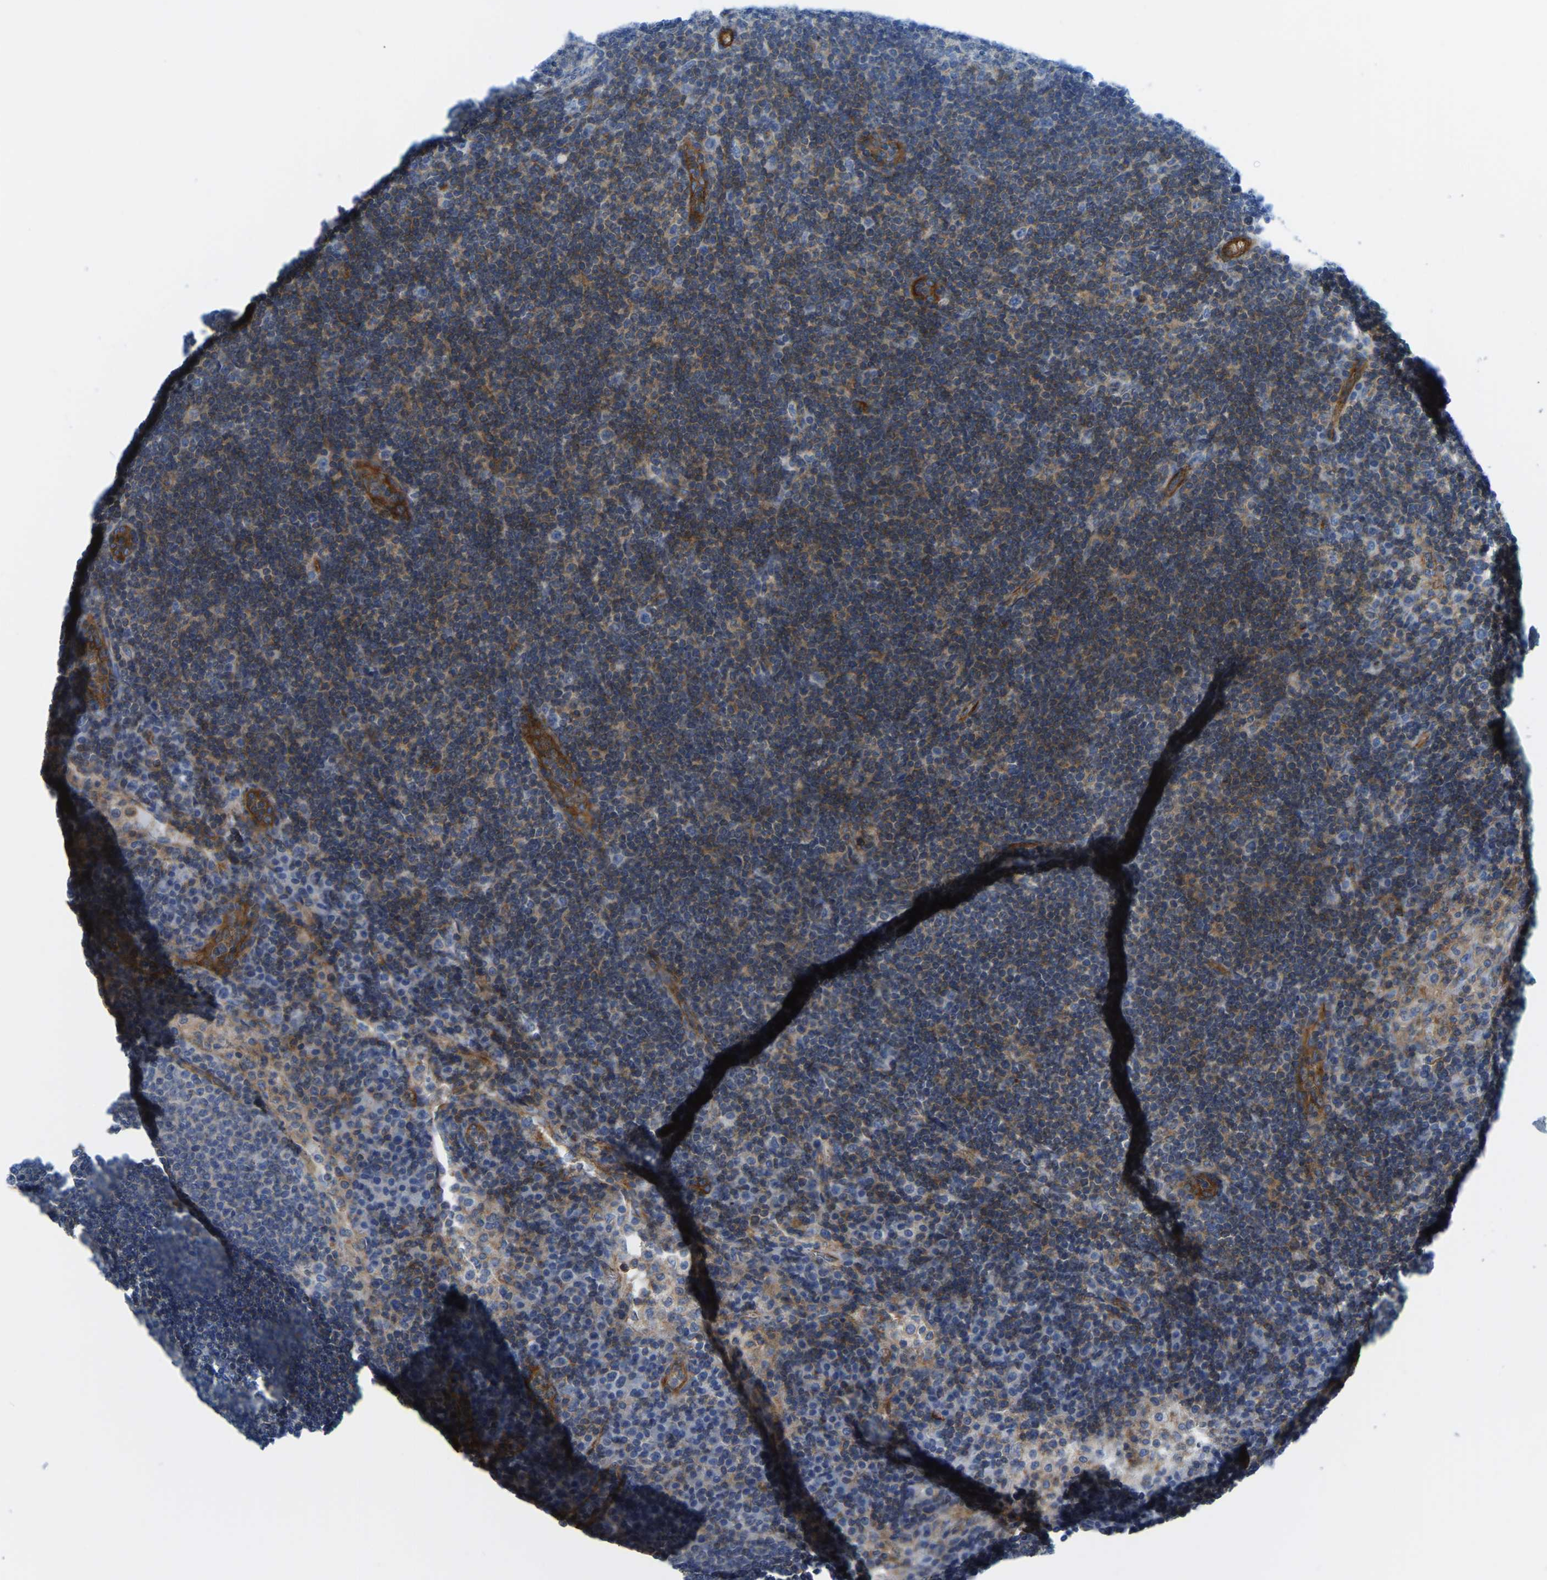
{"staining": {"intensity": "weak", "quantity": "<25%", "location": "cytoplasmic/membranous"}, "tissue": "lymph node", "cell_type": "Germinal center cells", "image_type": "normal", "snomed": [{"axis": "morphology", "description": "Normal tissue, NOS"}, {"axis": "topography", "description": "Lymph node"}], "caption": "Protein analysis of unremarkable lymph node displays no significant staining in germinal center cells.", "gene": "MYL3", "patient": {"sex": "female", "age": 53}}